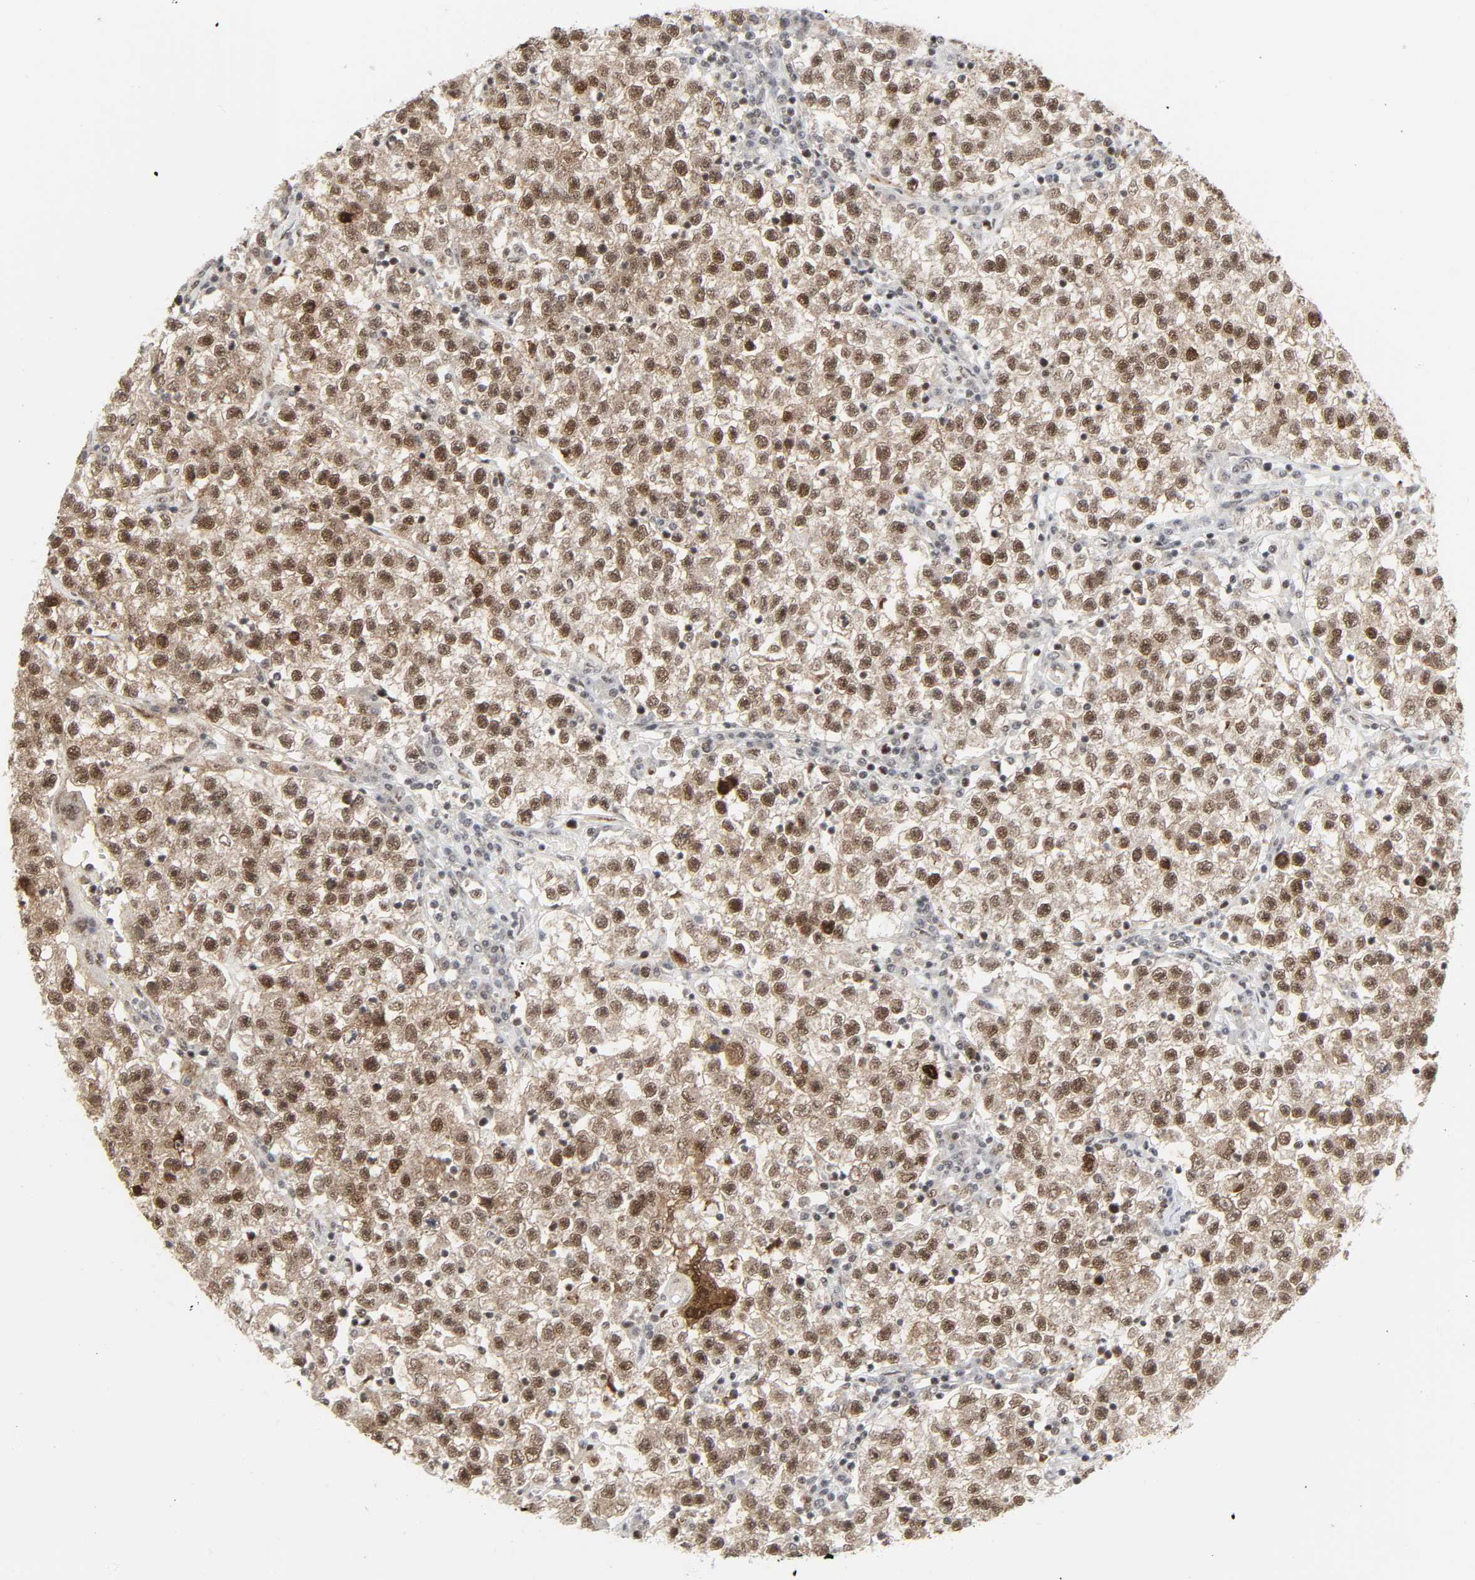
{"staining": {"intensity": "strong", "quantity": ">75%", "location": "nuclear"}, "tissue": "testis cancer", "cell_type": "Tumor cells", "image_type": "cancer", "snomed": [{"axis": "morphology", "description": "Seminoma, NOS"}, {"axis": "topography", "description": "Testis"}], "caption": "Immunohistochemical staining of human testis seminoma shows strong nuclear protein staining in approximately >75% of tumor cells. (IHC, brightfield microscopy, high magnification).", "gene": "CDK7", "patient": {"sex": "male", "age": 22}}